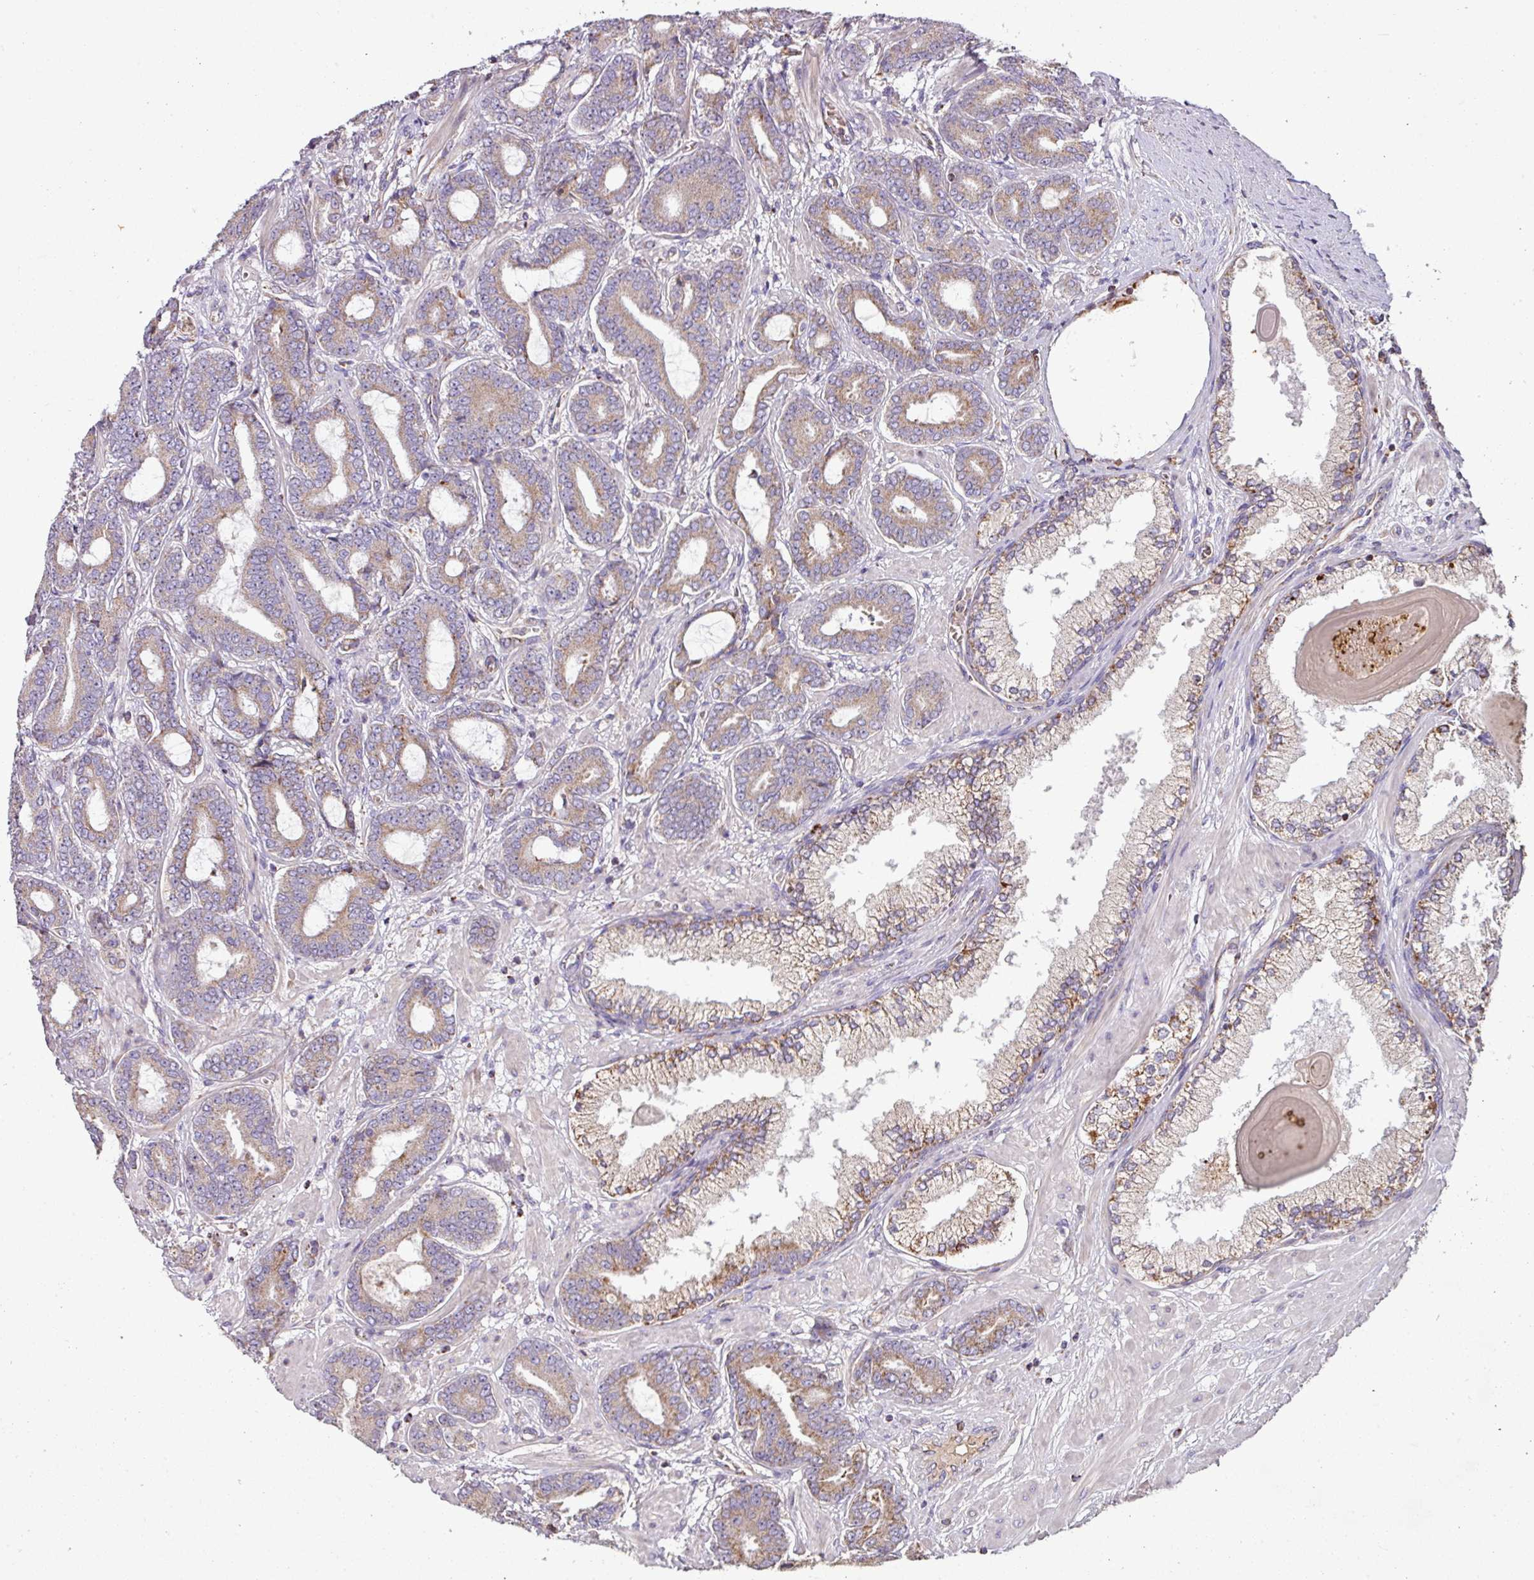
{"staining": {"intensity": "moderate", "quantity": "25%-75%", "location": "cytoplasmic/membranous"}, "tissue": "prostate cancer", "cell_type": "Tumor cells", "image_type": "cancer", "snomed": [{"axis": "morphology", "description": "Adenocarcinoma, Low grade"}, {"axis": "topography", "description": "Prostate and seminal vesicle, NOS"}], "caption": "About 25%-75% of tumor cells in human prostate cancer demonstrate moderate cytoplasmic/membranous protein staining as visualized by brown immunohistochemical staining.", "gene": "SQOR", "patient": {"sex": "male", "age": 61}}